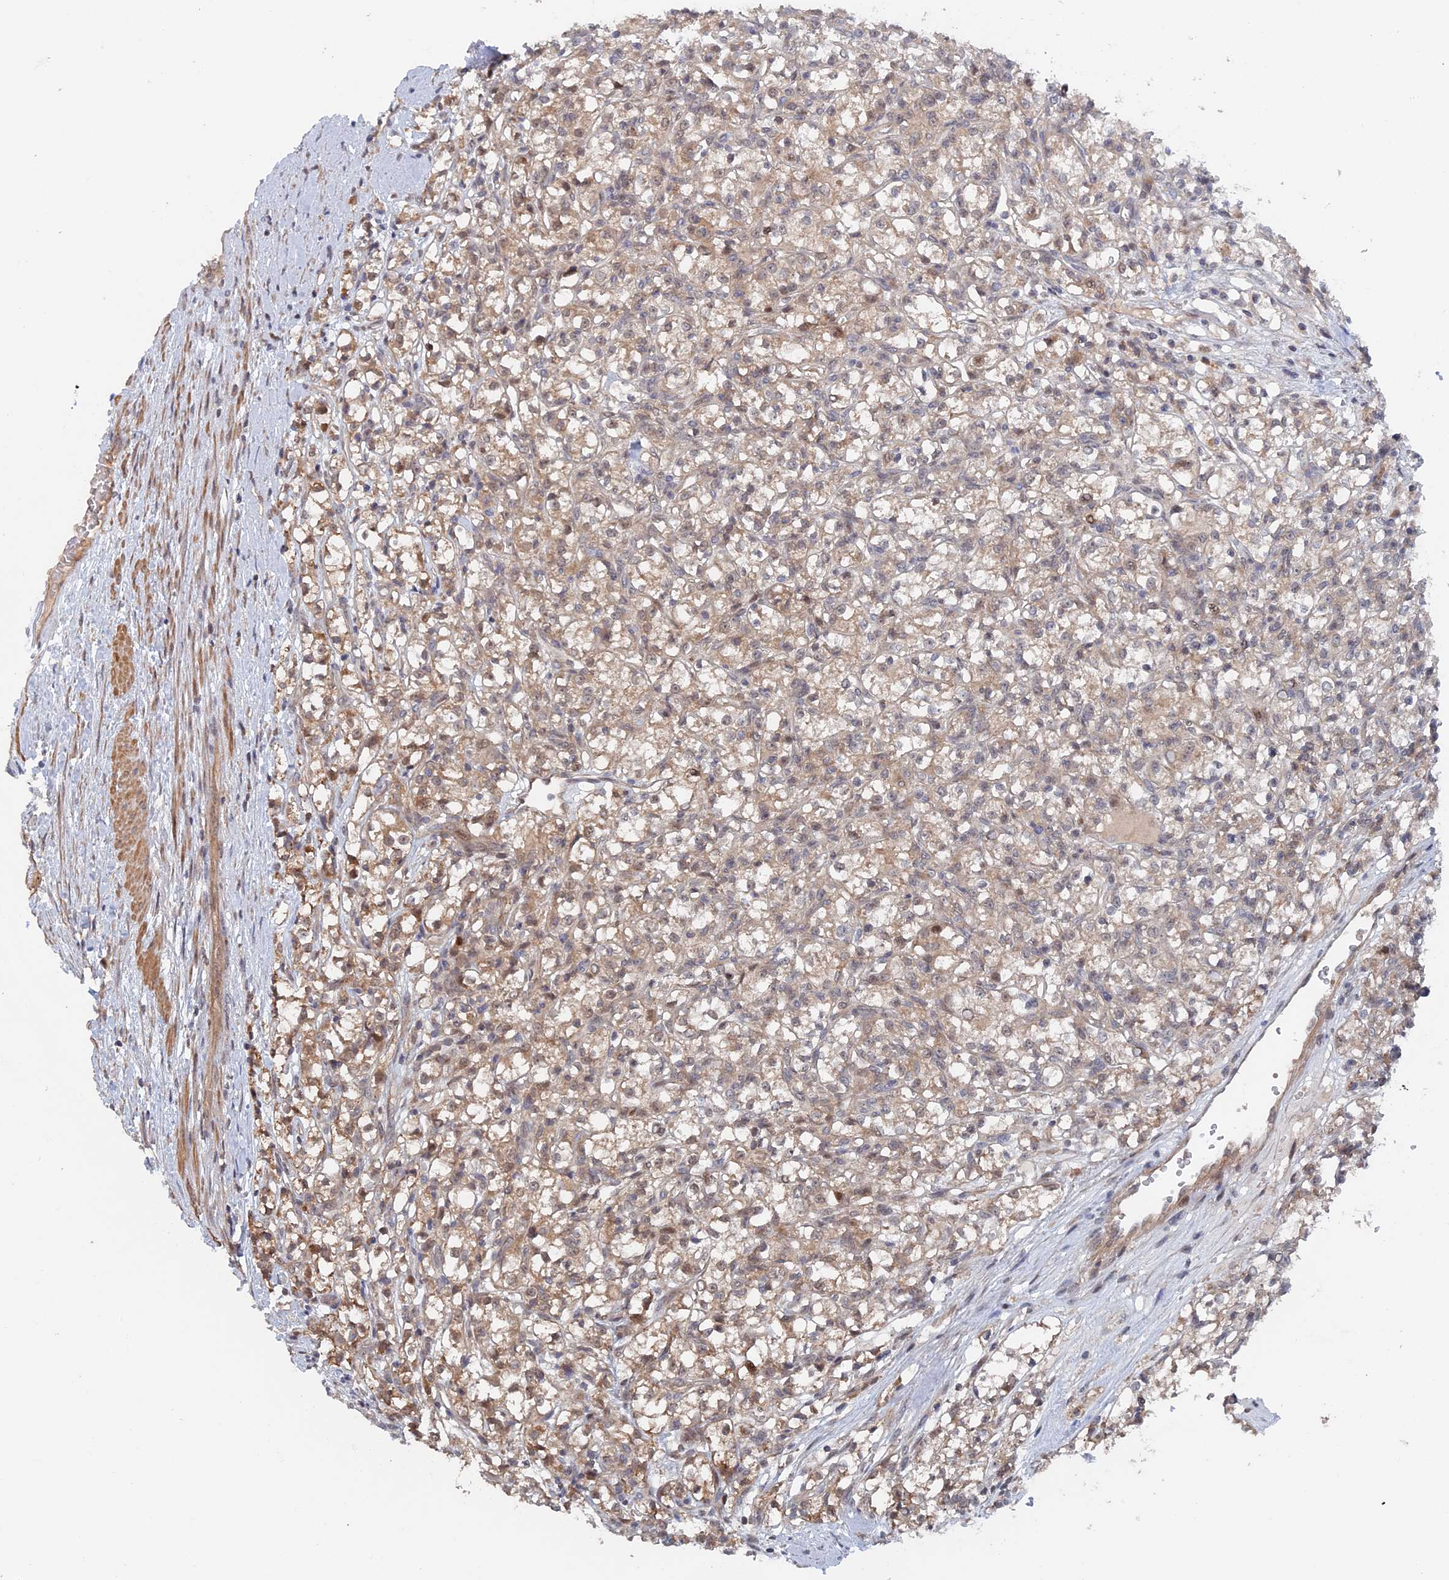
{"staining": {"intensity": "weak", "quantity": ">75%", "location": "cytoplasmic/membranous,nuclear"}, "tissue": "renal cancer", "cell_type": "Tumor cells", "image_type": "cancer", "snomed": [{"axis": "morphology", "description": "Adenocarcinoma, NOS"}, {"axis": "topography", "description": "Kidney"}], "caption": "Brown immunohistochemical staining in human adenocarcinoma (renal) displays weak cytoplasmic/membranous and nuclear positivity in approximately >75% of tumor cells. (DAB (3,3'-diaminobenzidine) IHC, brown staining for protein, blue staining for nuclei).", "gene": "ELOVL6", "patient": {"sex": "female", "age": 59}}